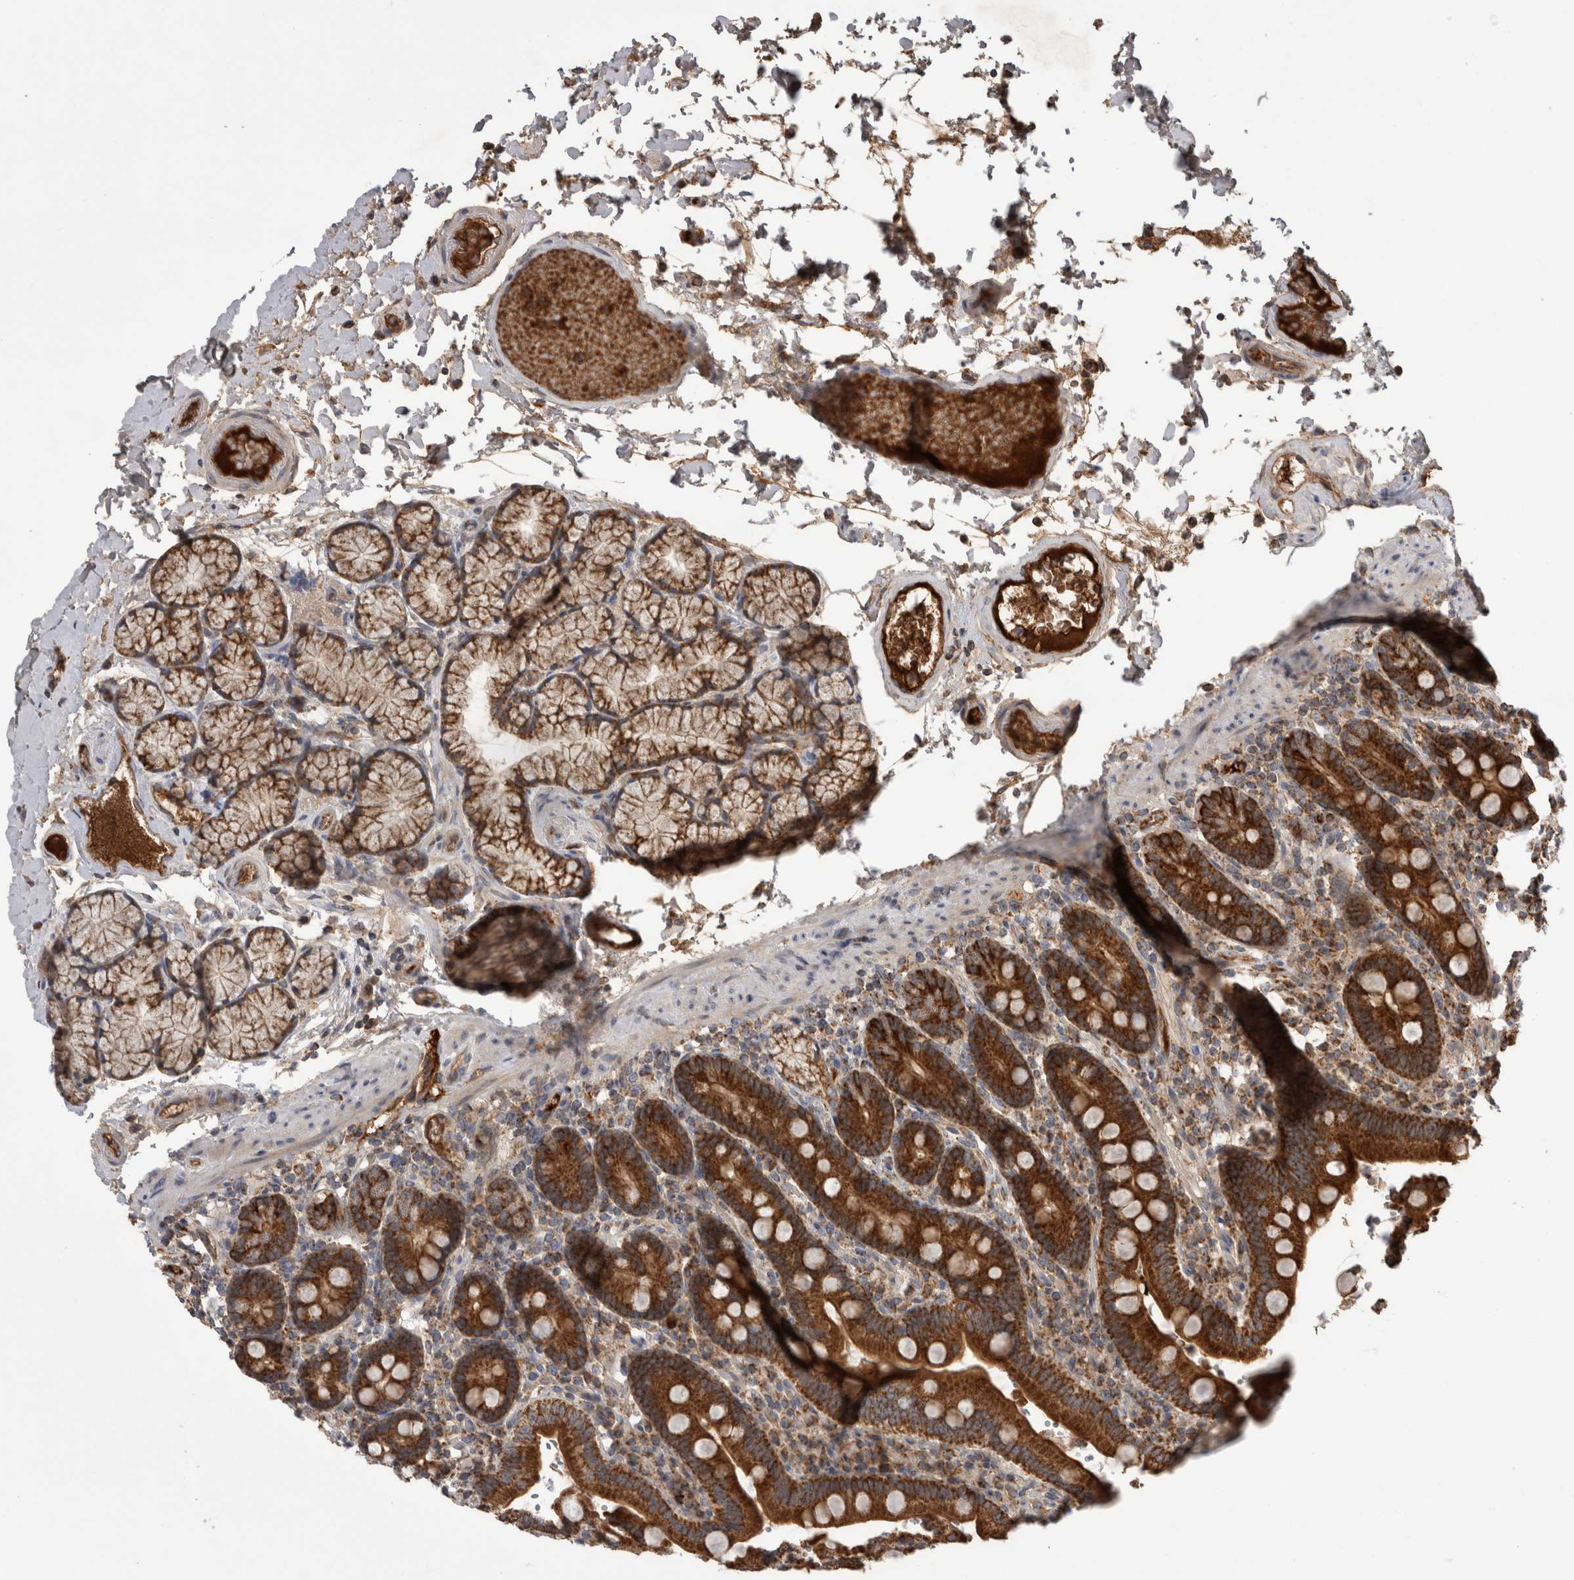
{"staining": {"intensity": "strong", "quantity": ">75%", "location": "cytoplasmic/membranous"}, "tissue": "duodenum", "cell_type": "Glandular cells", "image_type": "normal", "snomed": [{"axis": "morphology", "description": "Normal tissue, NOS"}, {"axis": "topography", "description": "Small intestine, NOS"}], "caption": "This photomicrograph shows IHC staining of normal human duodenum, with high strong cytoplasmic/membranous staining in about >75% of glandular cells.", "gene": "DARS2", "patient": {"sex": "female", "age": 71}}